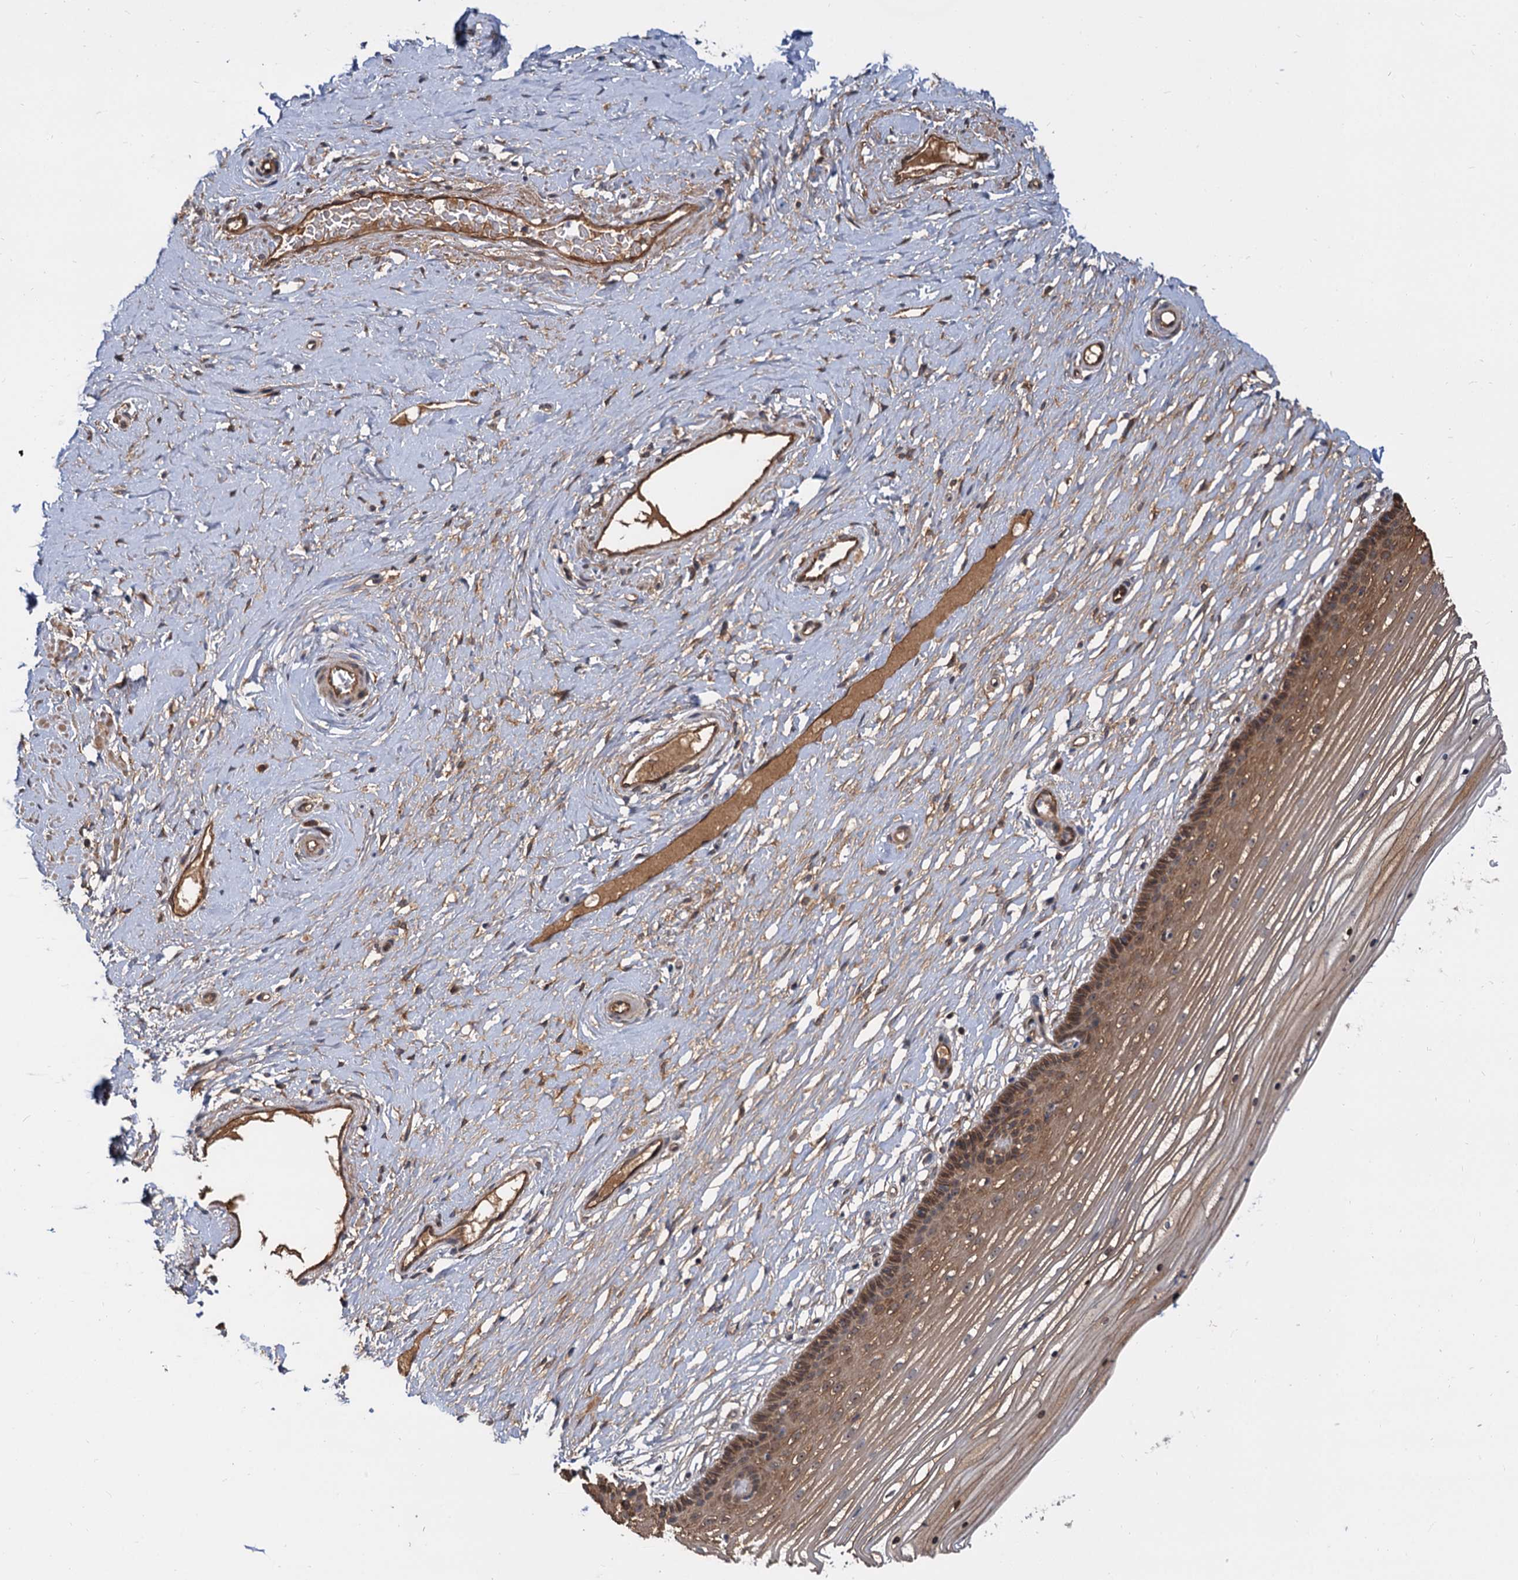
{"staining": {"intensity": "moderate", "quantity": ">75%", "location": "cytoplasmic/membranous,nuclear"}, "tissue": "vagina", "cell_type": "Squamous epithelial cells", "image_type": "normal", "snomed": [{"axis": "morphology", "description": "Normal tissue, NOS"}, {"axis": "topography", "description": "Vagina"}, {"axis": "topography", "description": "Cervix"}], "caption": "IHC (DAB) staining of unremarkable vagina reveals moderate cytoplasmic/membranous,nuclear protein expression in approximately >75% of squamous epithelial cells. The staining is performed using DAB (3,3'-diaminobenzidine) brown chromogen to label protein expression. The nuclei are counter-stained blue using hematoxylin.", "gene": "SNX15", "patient": {"sex": "female", "age": 40}}